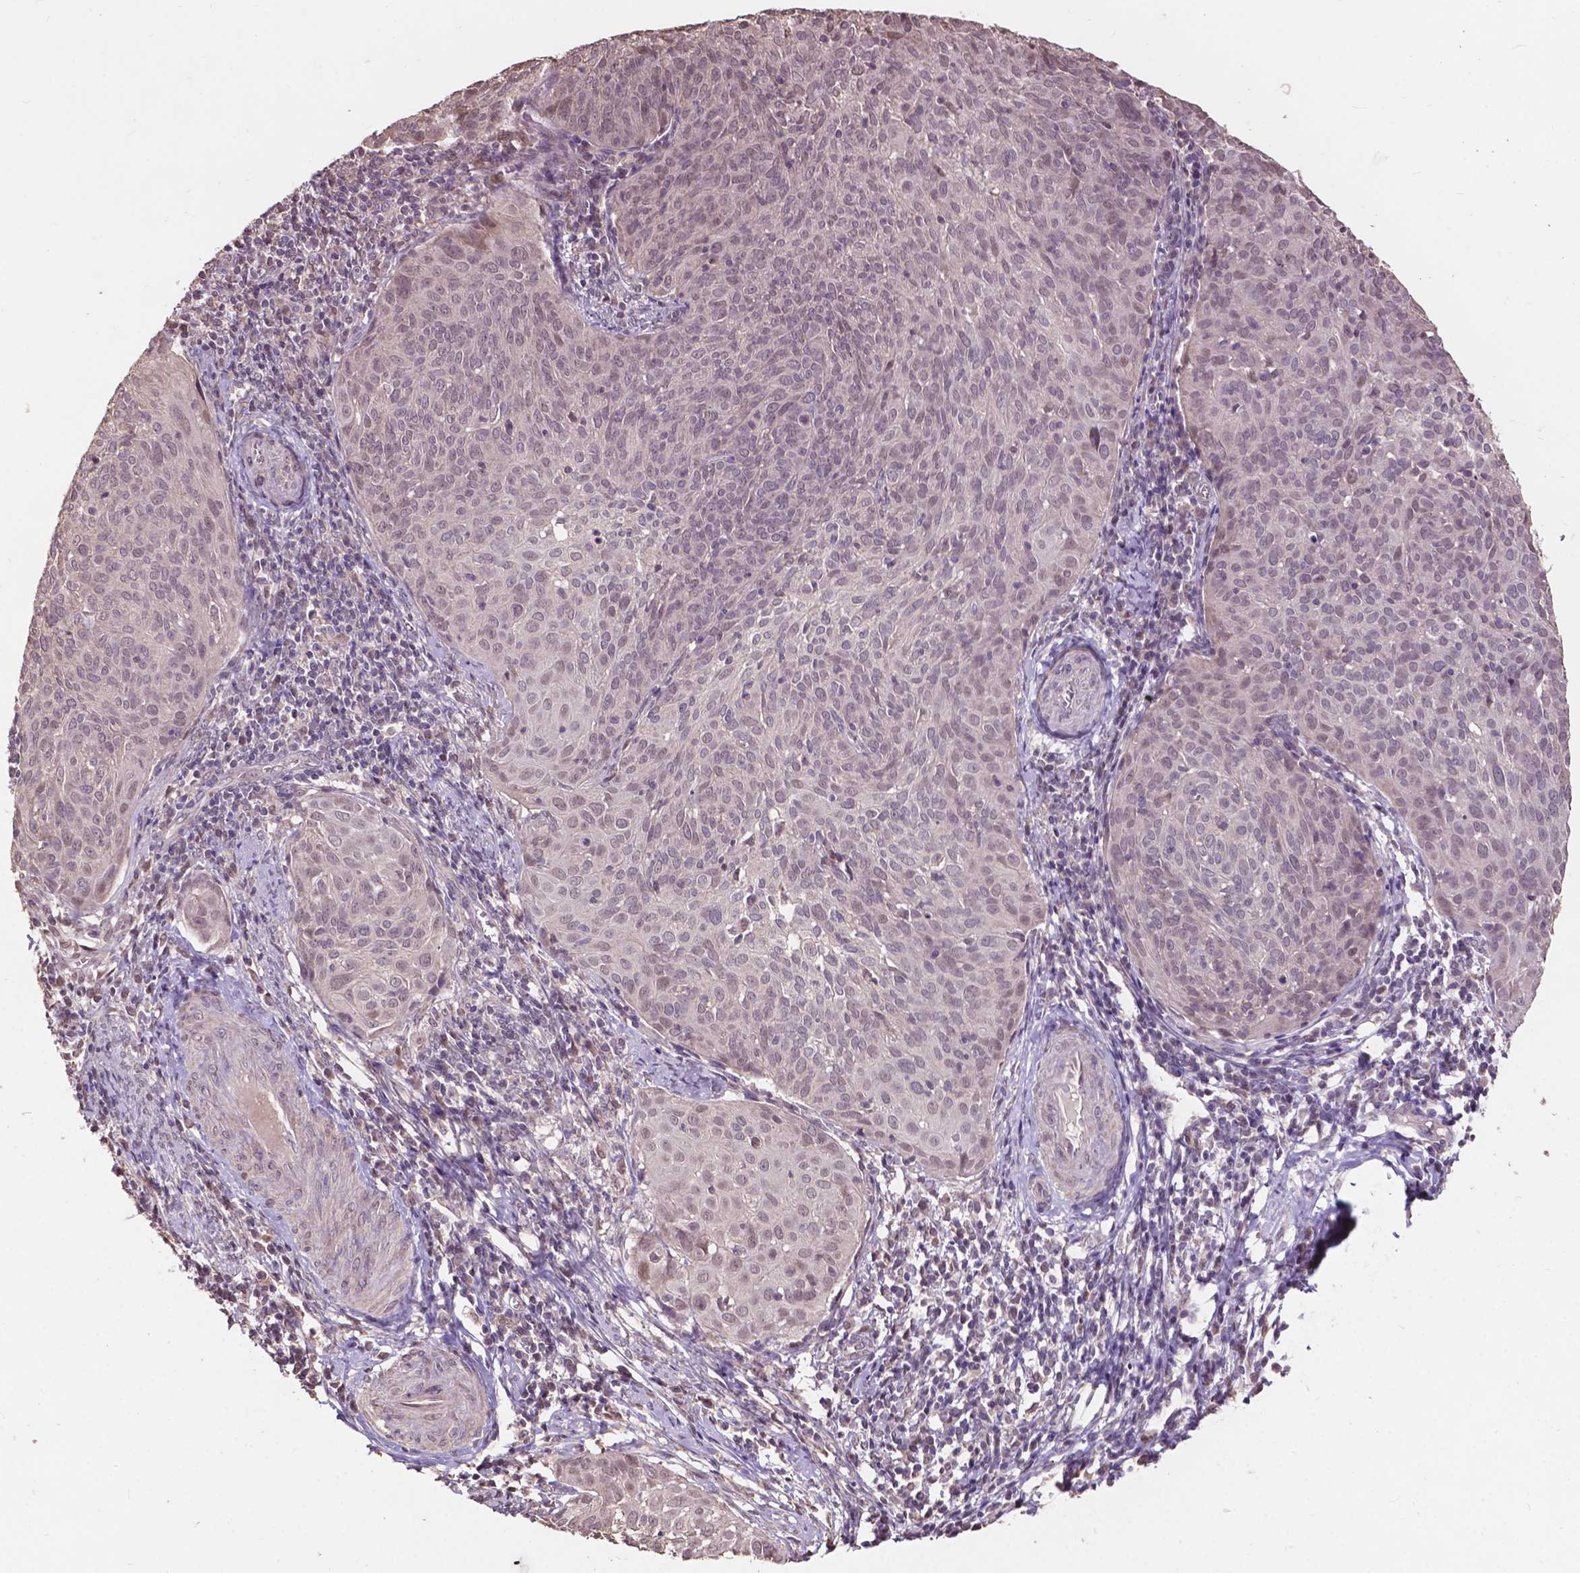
{"staining": {"intensity": "negative", "quantity": "none", "location": "none"}, "tissue": "cervical cancer", "cell_type": "Tumor cells", "image_type": "cancer", "snomed": [{"axis": "morphology", "description": "Squamous cell carcinoma, NOS"}, {"axis": "topography", "description": "Cervix"}], "caption": "DAB immunohistochemical staining of human cervical cancer (squamous cell carcinoma) shows no significant positivity in tumor cells. (Stains: DAB immunohistochemistry (IHC) with hematoxylin counter stain, Microscopy: brightfield microscopy at high magnification).", "gene": "GLRA2", "patient": {"sex": "female", "age": 39}}